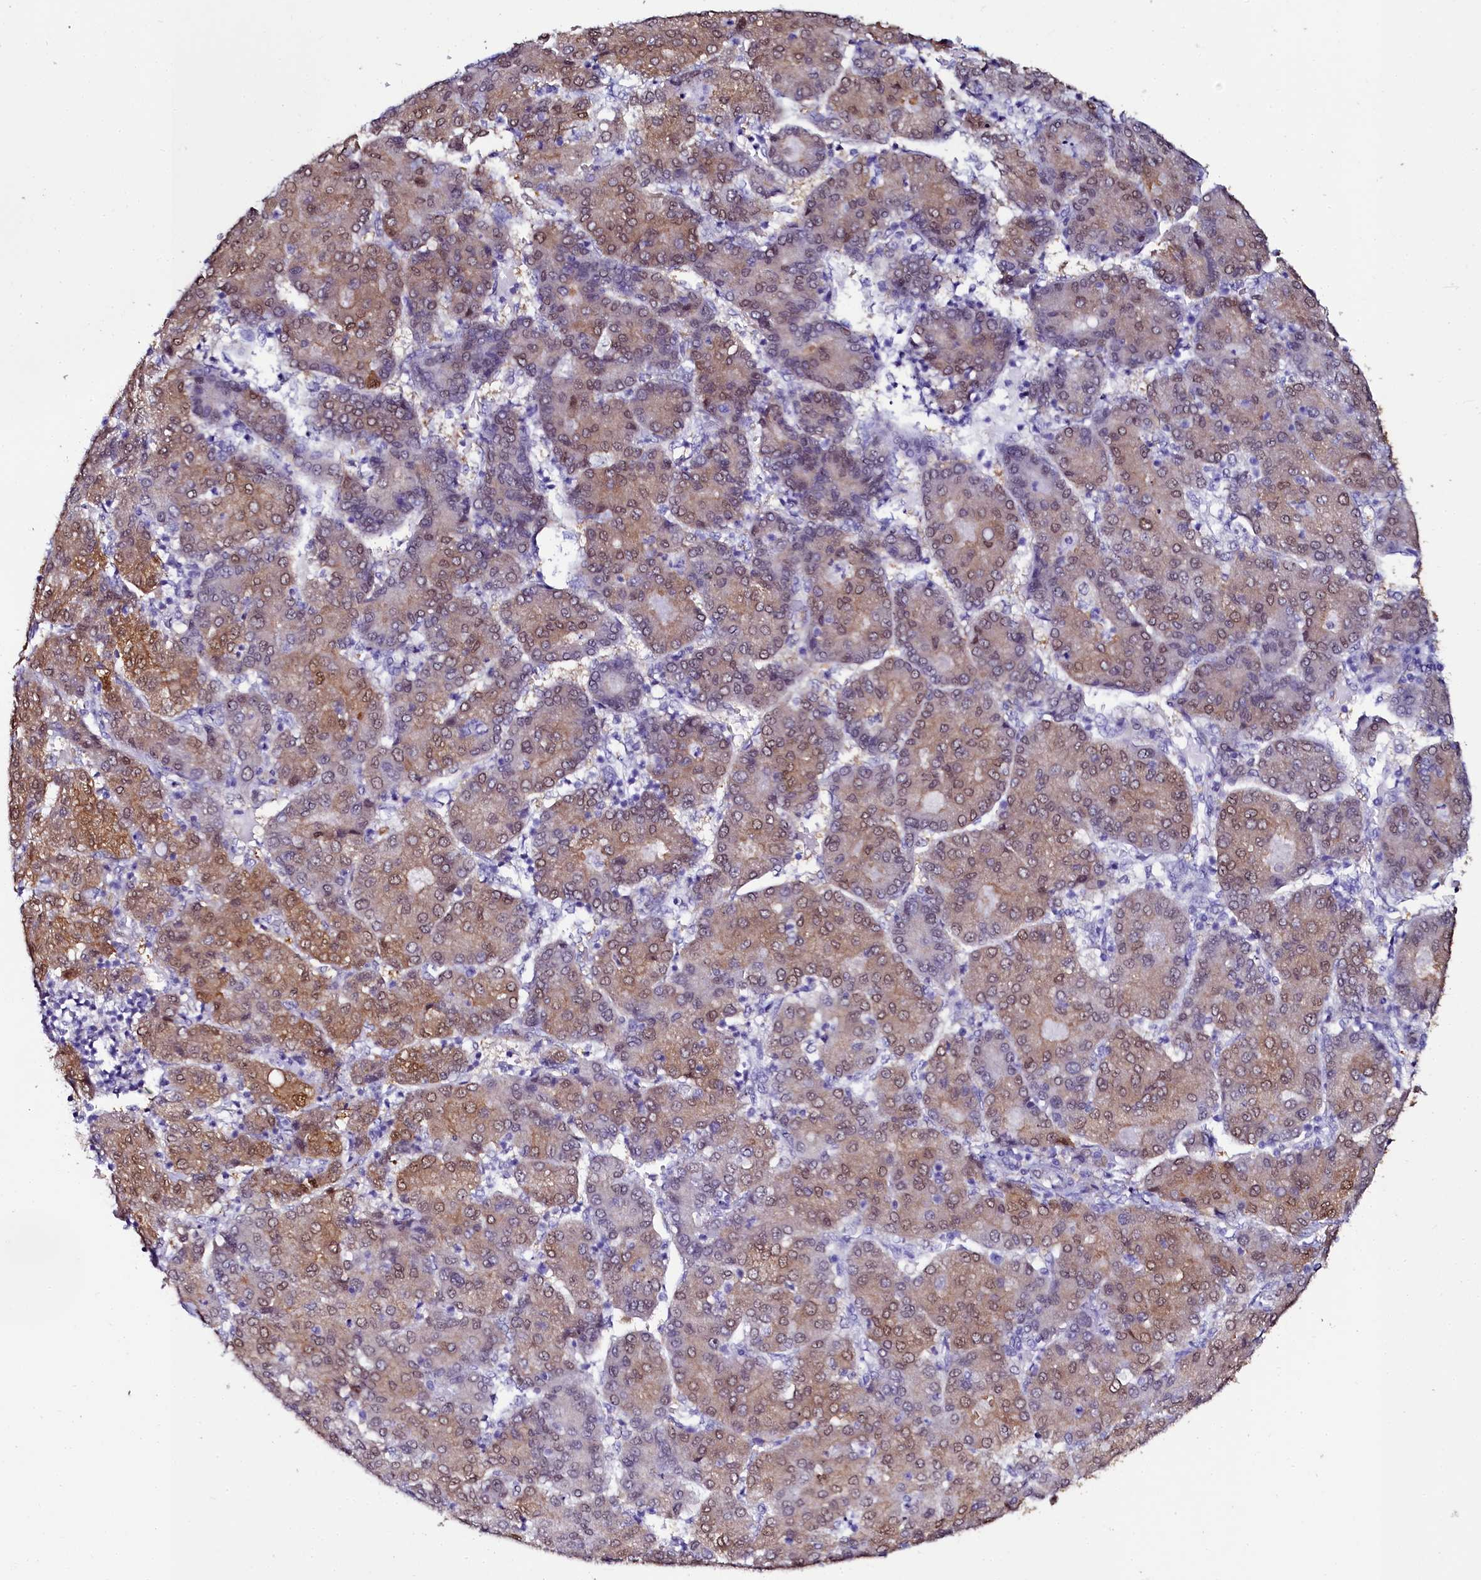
{"staining": {"intensity": "moderate", "quantity": "25%-75%", "location": "cytoplasmic/membranous,nuclear"}, "tissue": "liver cancer", "cell_type": "Tumor cells", "image_type": "cancer", "snomed": [{"axis": "morphology", "description": "Carcinoma, Hepatocellular, NOS"}, {"axis": "topography", "description": "Liver"}], "caption": "A medium amount of moderate cytoplasmic/membranous and nuclear expression is seen in approximately 25%-75% of tumor cells in liver hepatocellular carcinoma tissue. (Brightfield microscopy of DAB IHC at high magnification).", "gene": "SORD", "patient": {"sex": "male", "age": 65}}